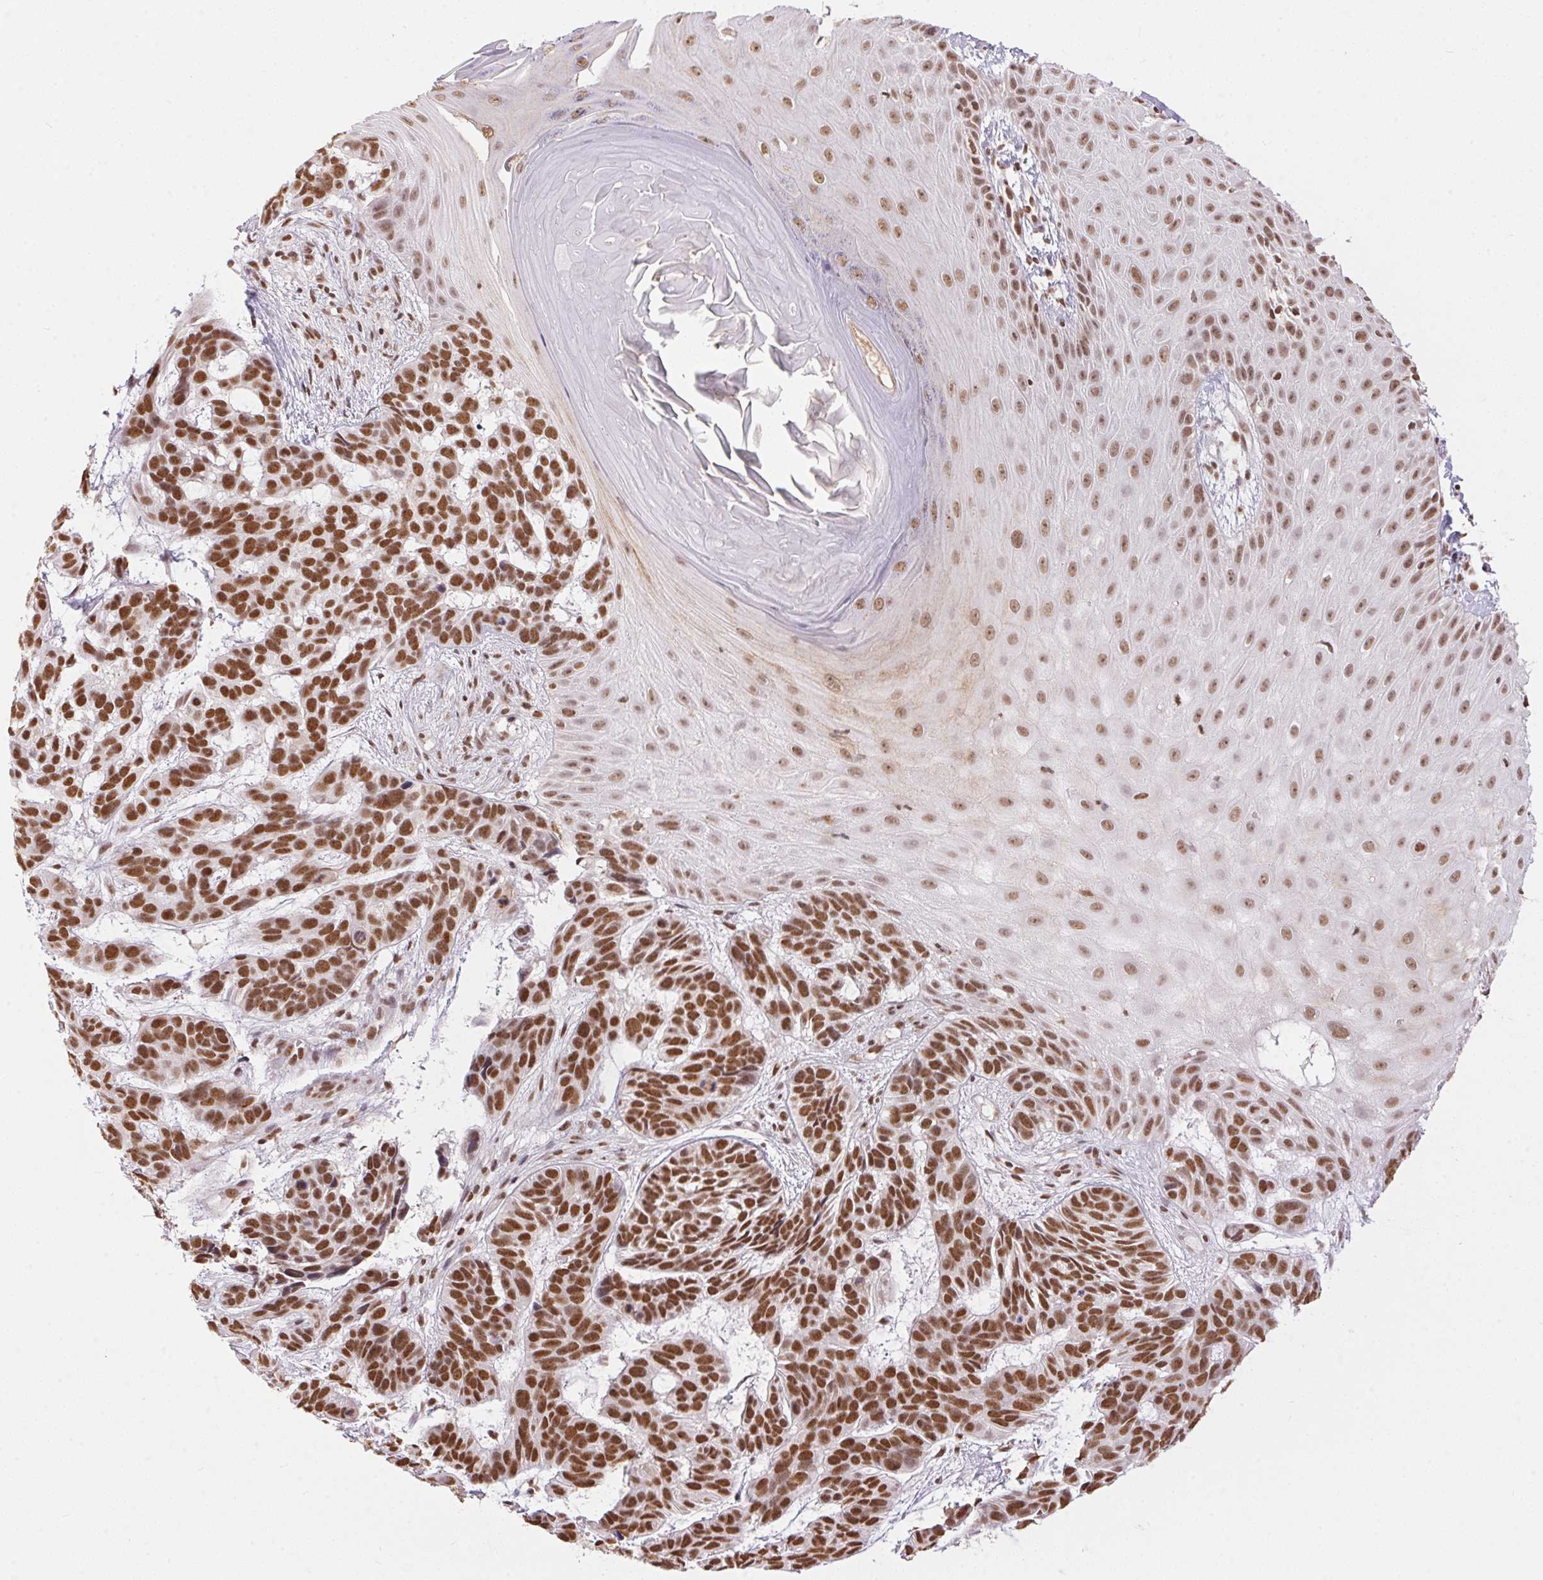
{"staining": {"intensity": "strong", "quantity": ">75%", "location": "nuclear"}, "tissue": "skin cancer", "cell_type": "Tumor cells", "image_type": "cancer", "snomed": [{"axis": "morphology", "description": "Basal cell carcinoma"}, {"axis": "topography", "description": "Skin"}], "caption": "This micrograph reveals skin cancer (basal cell carcinoma) stained with immunohistochemistry to label a protein in brown. The nuclear of tumor cells show strong positivity for the protein. Nuclei are counter-stained blue.", "gene": "NFE2L1", "patient": {"sex": "male", "age": 78}}